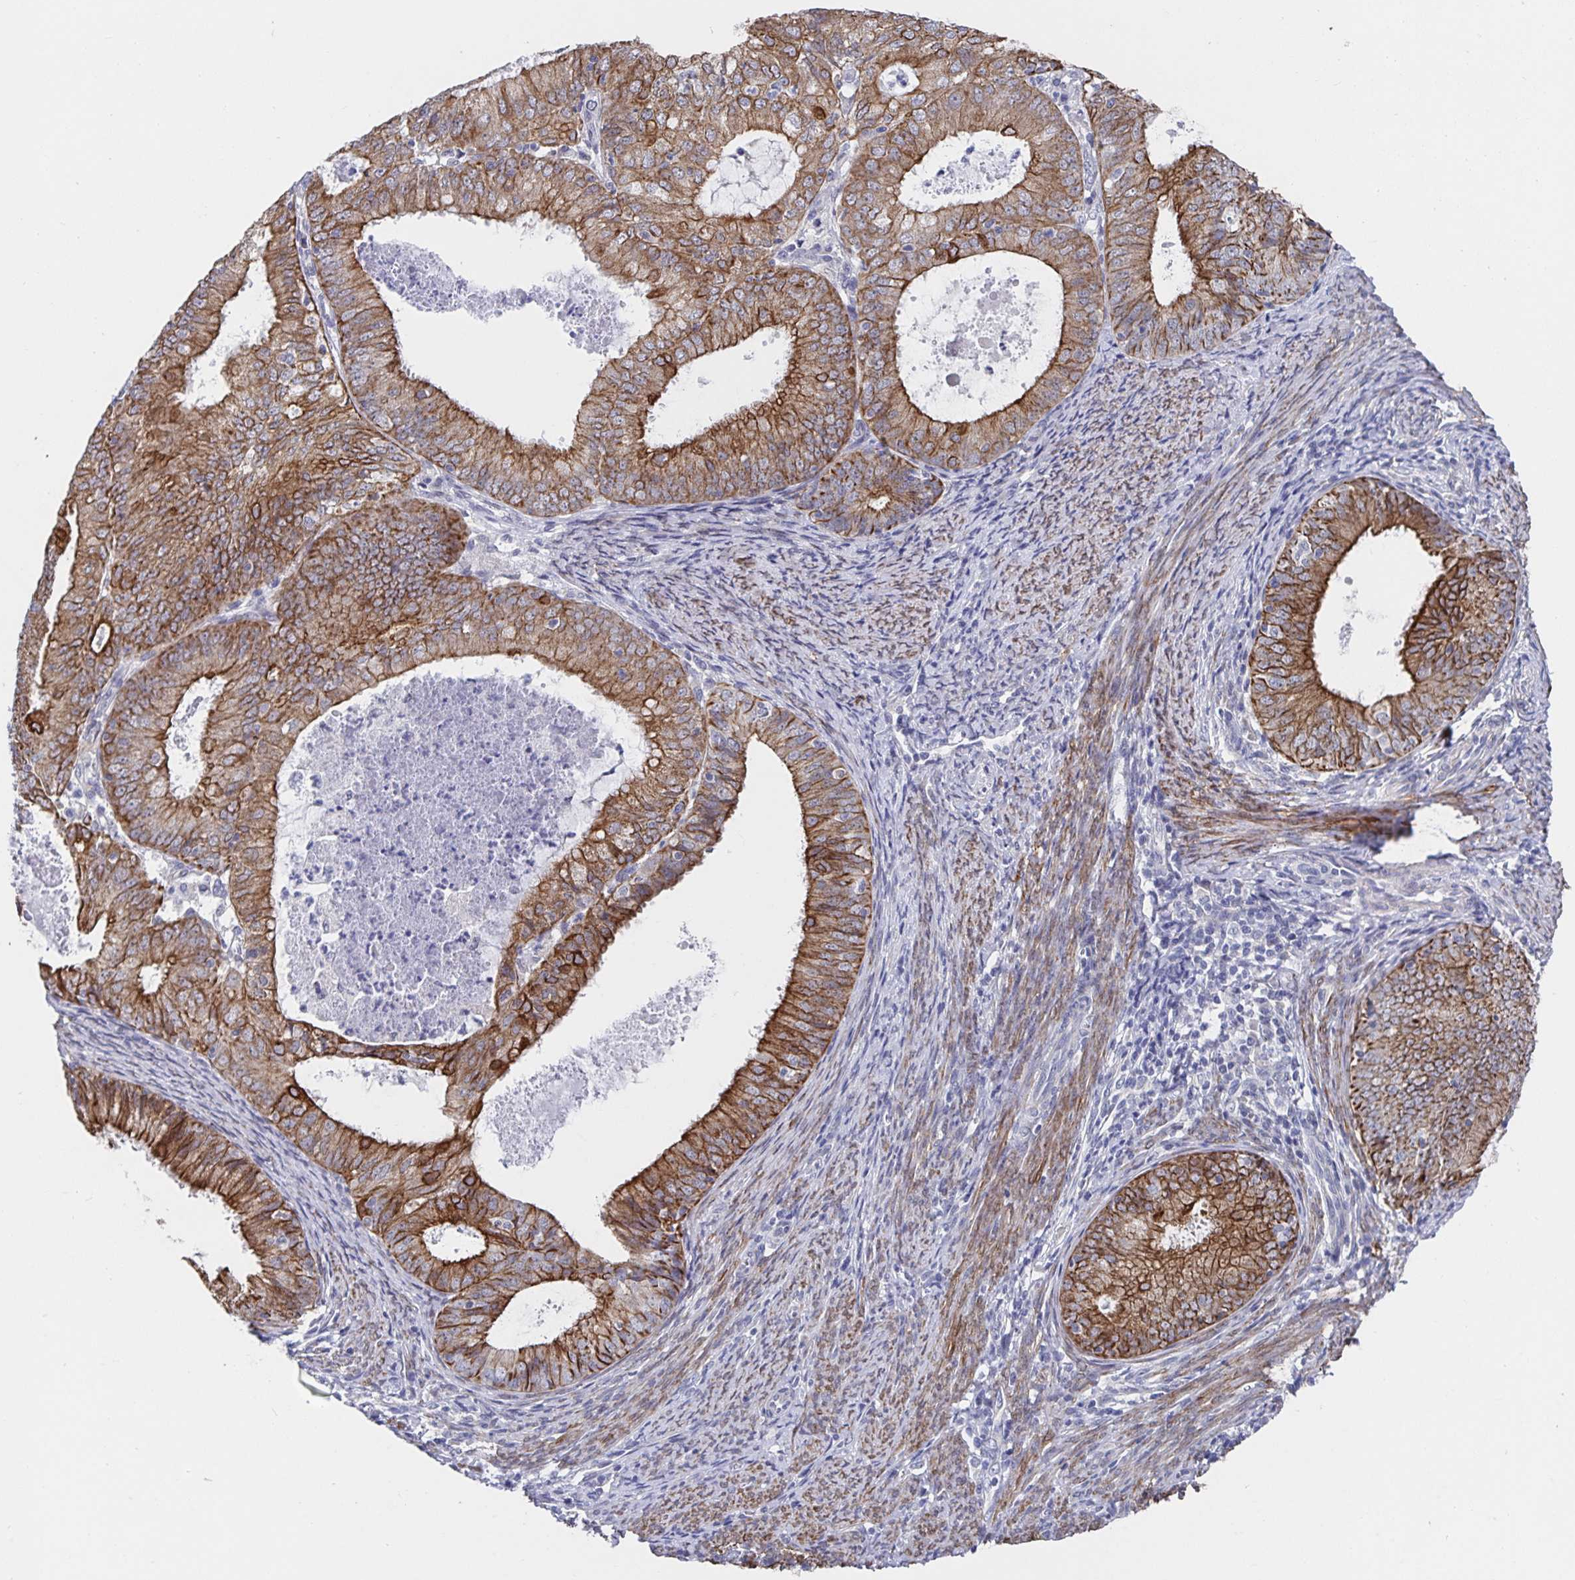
{"staining": {"intensity": "moderate", "quantity": ">75%", "location": "cytoplasmic/membranous"}, "tissue": "endometrial cancer", "cell_type": "Tumor cells", "image_type": "cancer", "snomed": [{"axis": "morphology", "description": "Adenocarcinoma, NOS"}, {"axis": "topography", "description": "Endometrium"}], "caption": "Immunohistochemical staining of human endometrial cancer demonstrates moderate cytoplasmic/membranous protein positivity in about >75% of tumor cells. (Brightfield microscopy of DAB IHC at high magnification).", "gene": "ZIK1", "patient": {"sex": "female", "age": 57}}